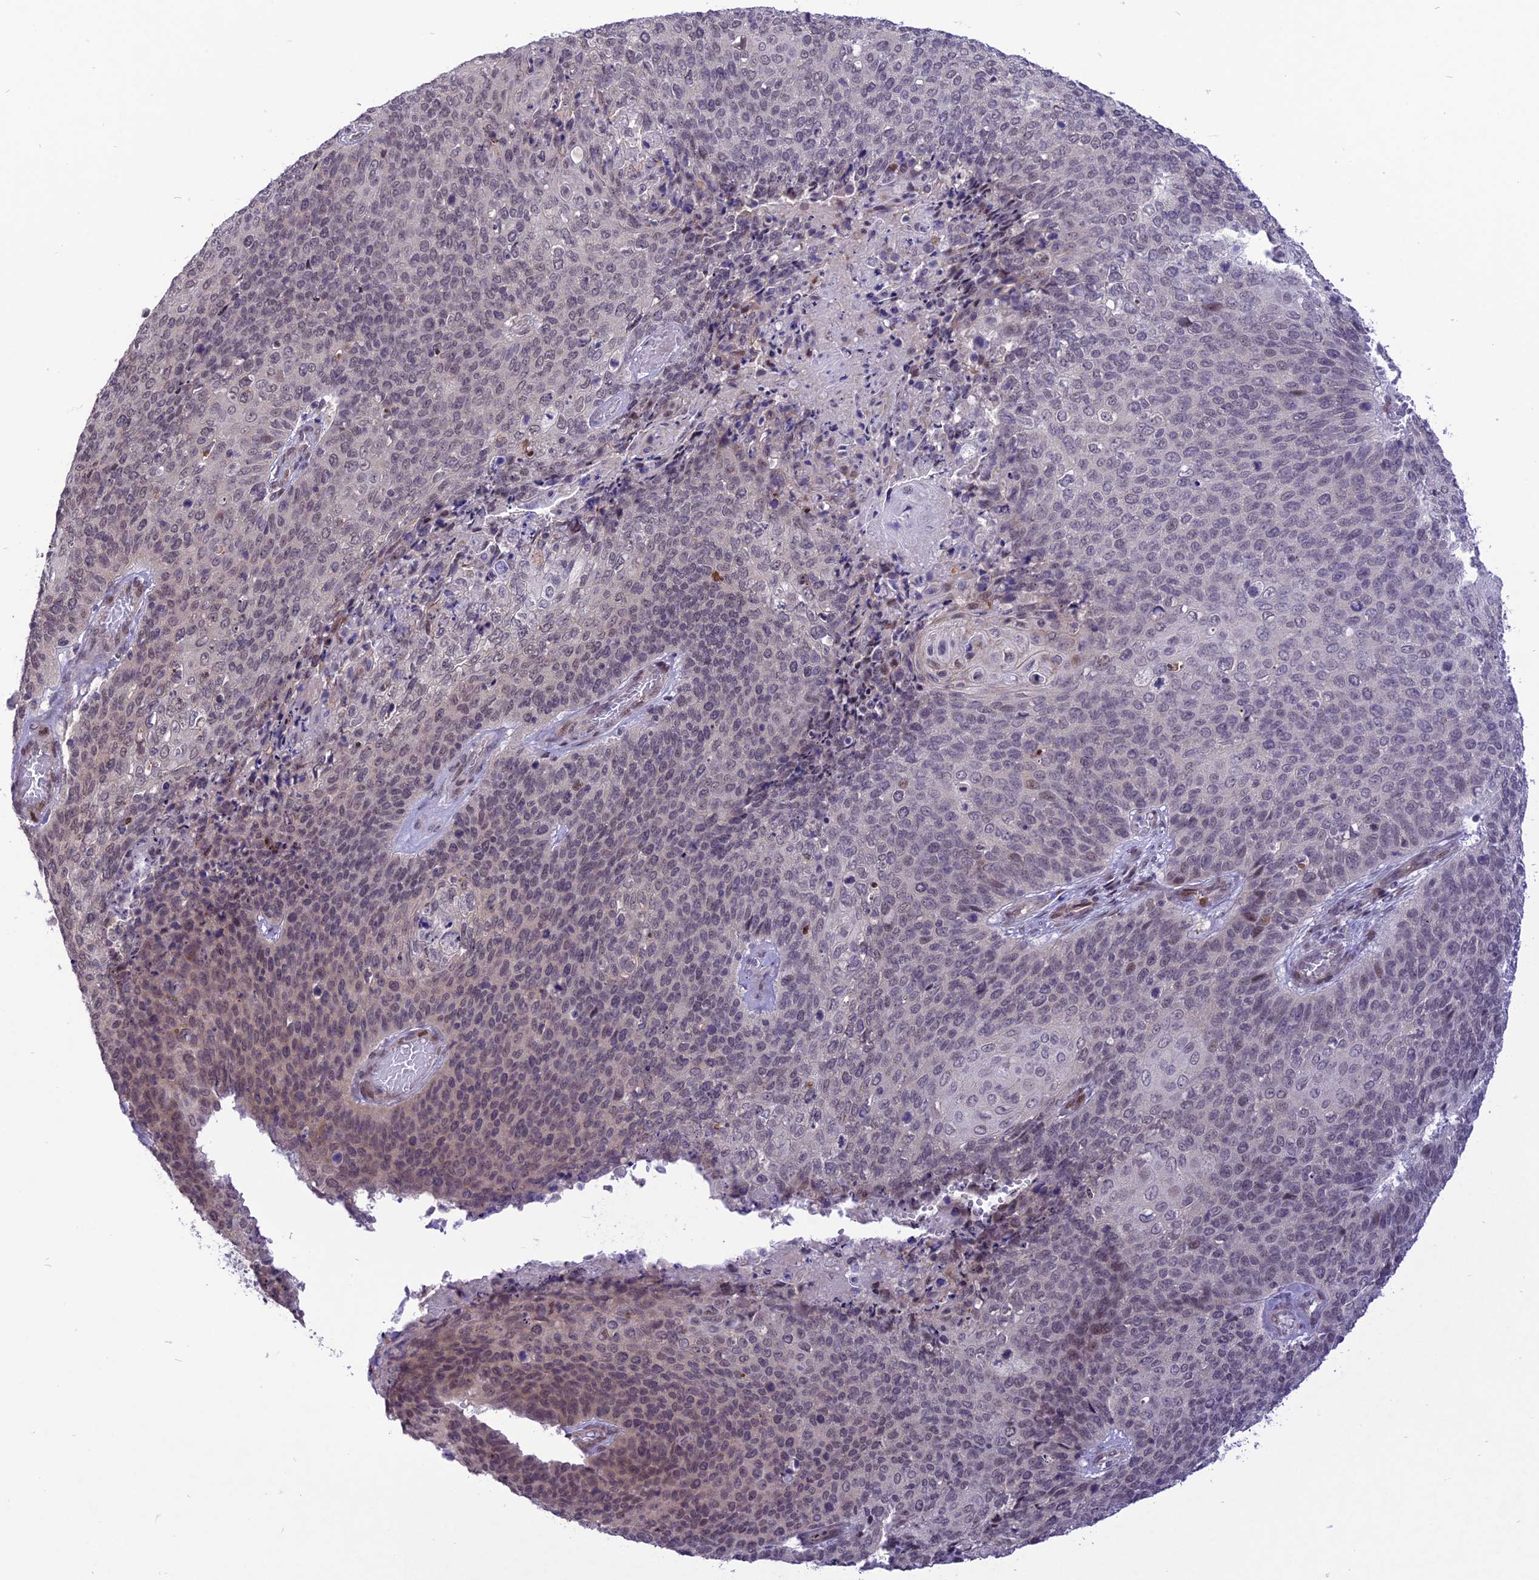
{"staining": {"intensity": "weak", "quantity": "<25%", "location": "cytoplasmic/membranous"}, "tissue": "cervical cancer", "cell_type": "Tumor cells", "image_type": "cancer", "snomed": [{"axis": "morphology", "description": "Squamous cell carcinoma, NOS"}, {"axis": "topography", "description": "Cervix"}], "caption": "A high-resolution image shows IHC staining of cervical cancer (squamous cell carcinoma), which shows no significant staining in tumor cells. (DAB (3,3'-diaminobenzidine) immunohistochemistry with hematoxylin counter stain).", "gene": "ZNF837", "patient": {"sex": "female", "age": 39}}